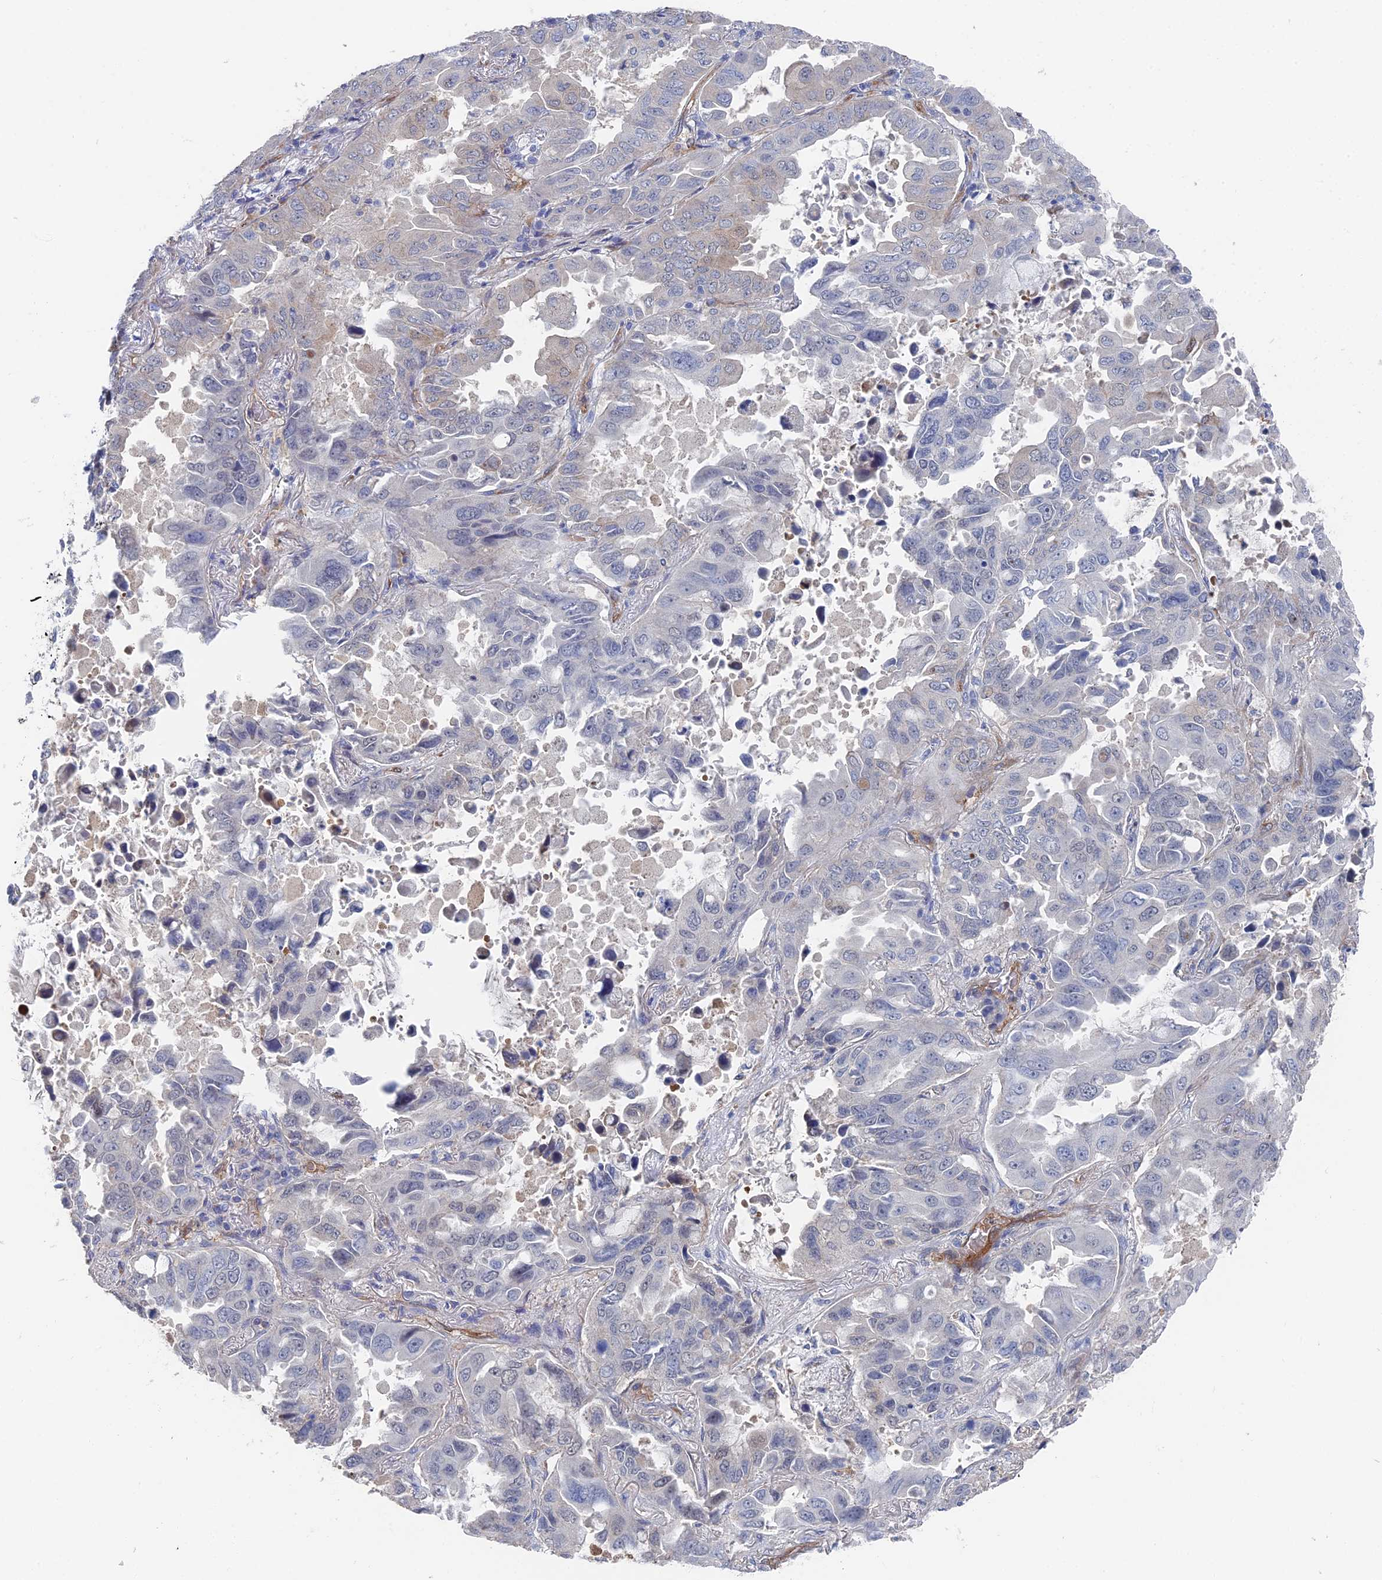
{"staining": {"intensity": "negative", "quantity": "none", "location": "none"}, "tissue": "lung cancer", "cell_type": "Tumor cells", "image_type": "cancer", "snomed": [{"axis": "morphology", "description": "Adenocarcinoma, NOS"}, {"axis": "topography", "description": "Lung"}], "caption": "The micrograph exhibits no staining of tumor cells in lung adenocarcinoma.", "gene": "ARAP3", "patient": {"sex": "male", "age": 64}}